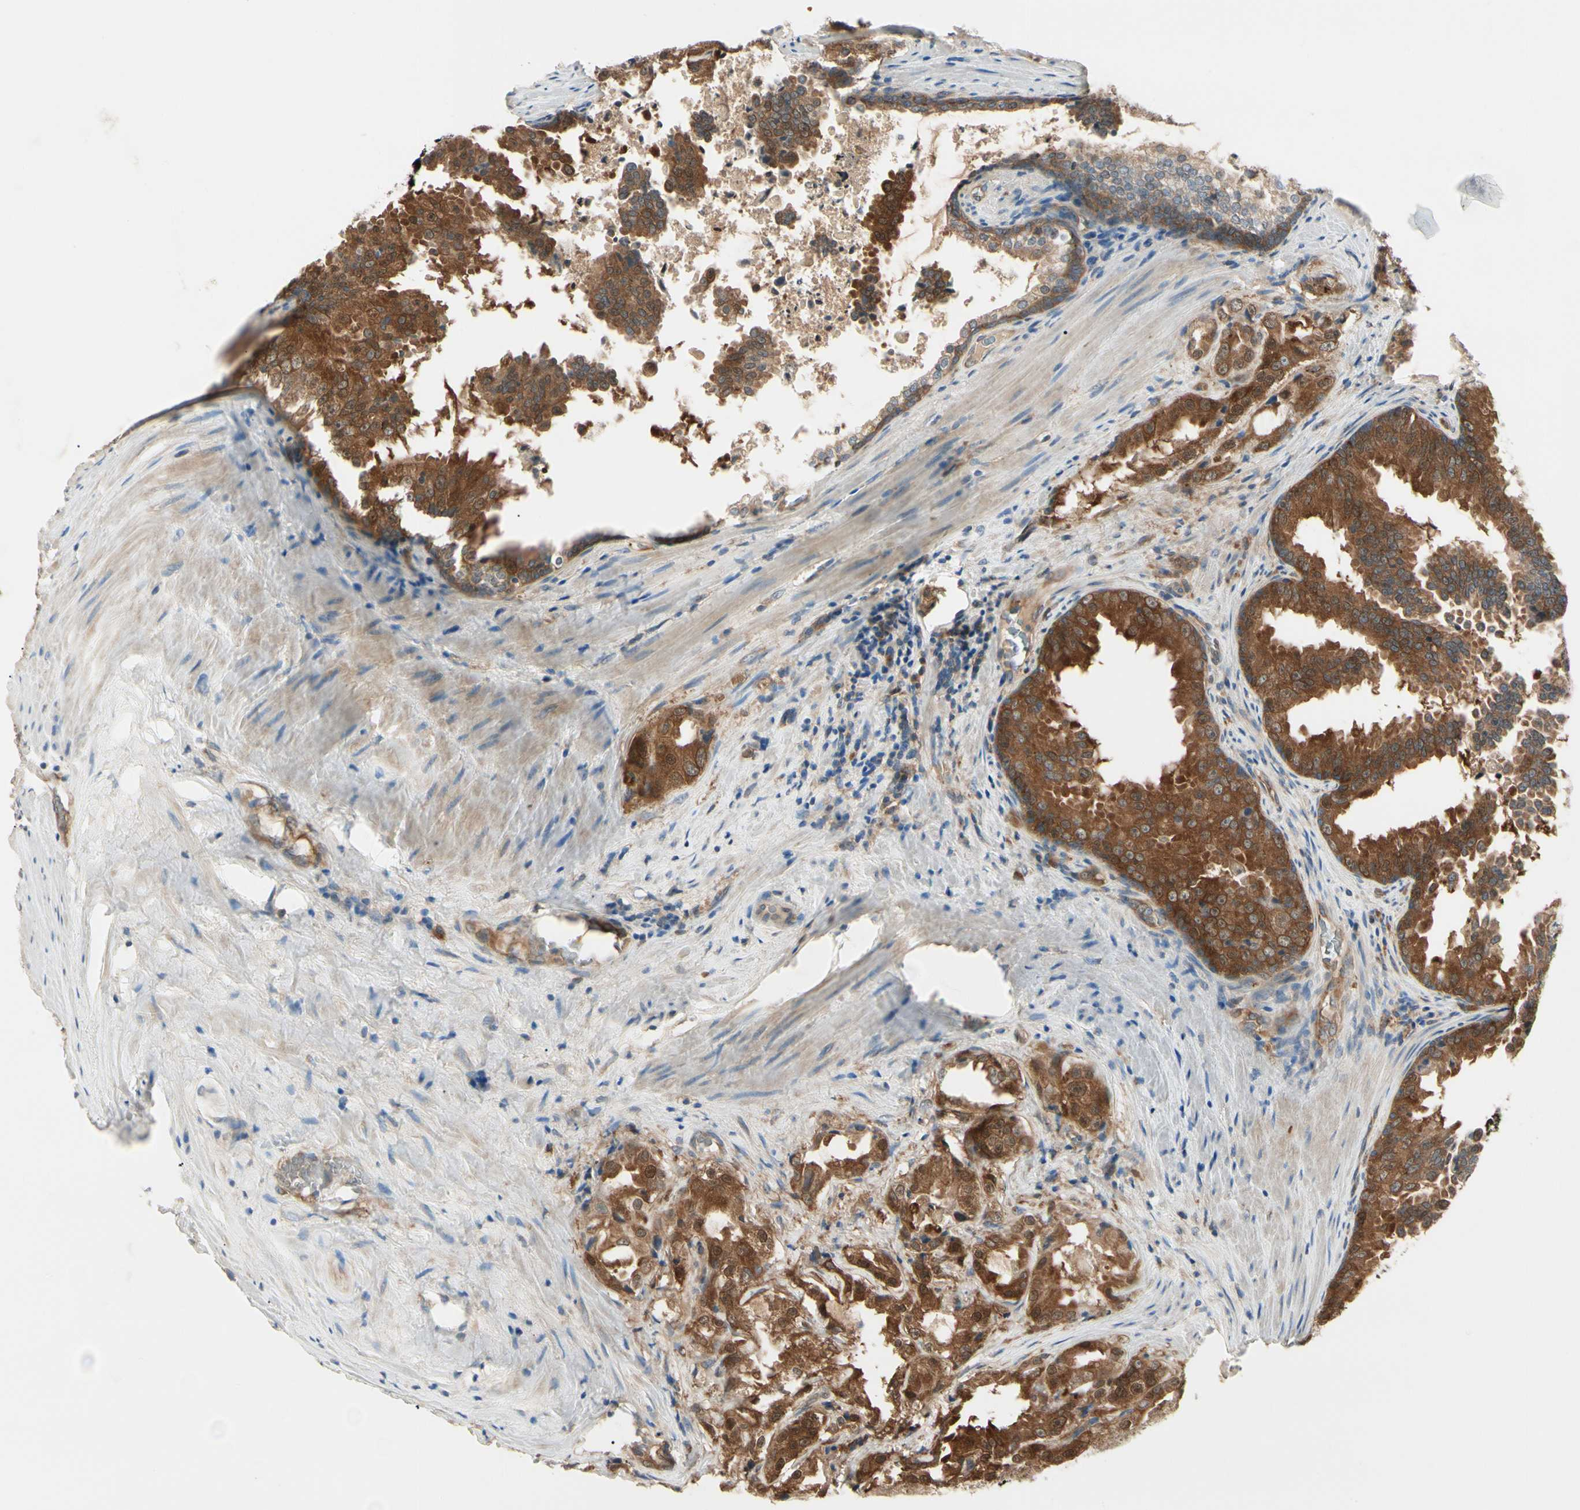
{"staining": {"intensity": "strong", "quantity": ">75%", "location": "cytoplasmic/membranous,nuclear"}, "tissue": "prostate cancer", "cell_type": "Tumor cells", "image_type": "cancer", "snomed": [{"axis": "morphology", "description": "Adenocarcinoma, High grade"}, {"axis": "topography", "description": "Prostate"}], "caption": "Strong cytoplasmic/membranous and nuclear positivity for a protein is identified in about >75% of tumor cells of high-grade adenocarcinoma (prostate) using immunohistochemistry (IHC).", "gene": "NME1-NME2", "patient": {"sex": "male", "age": 73}}